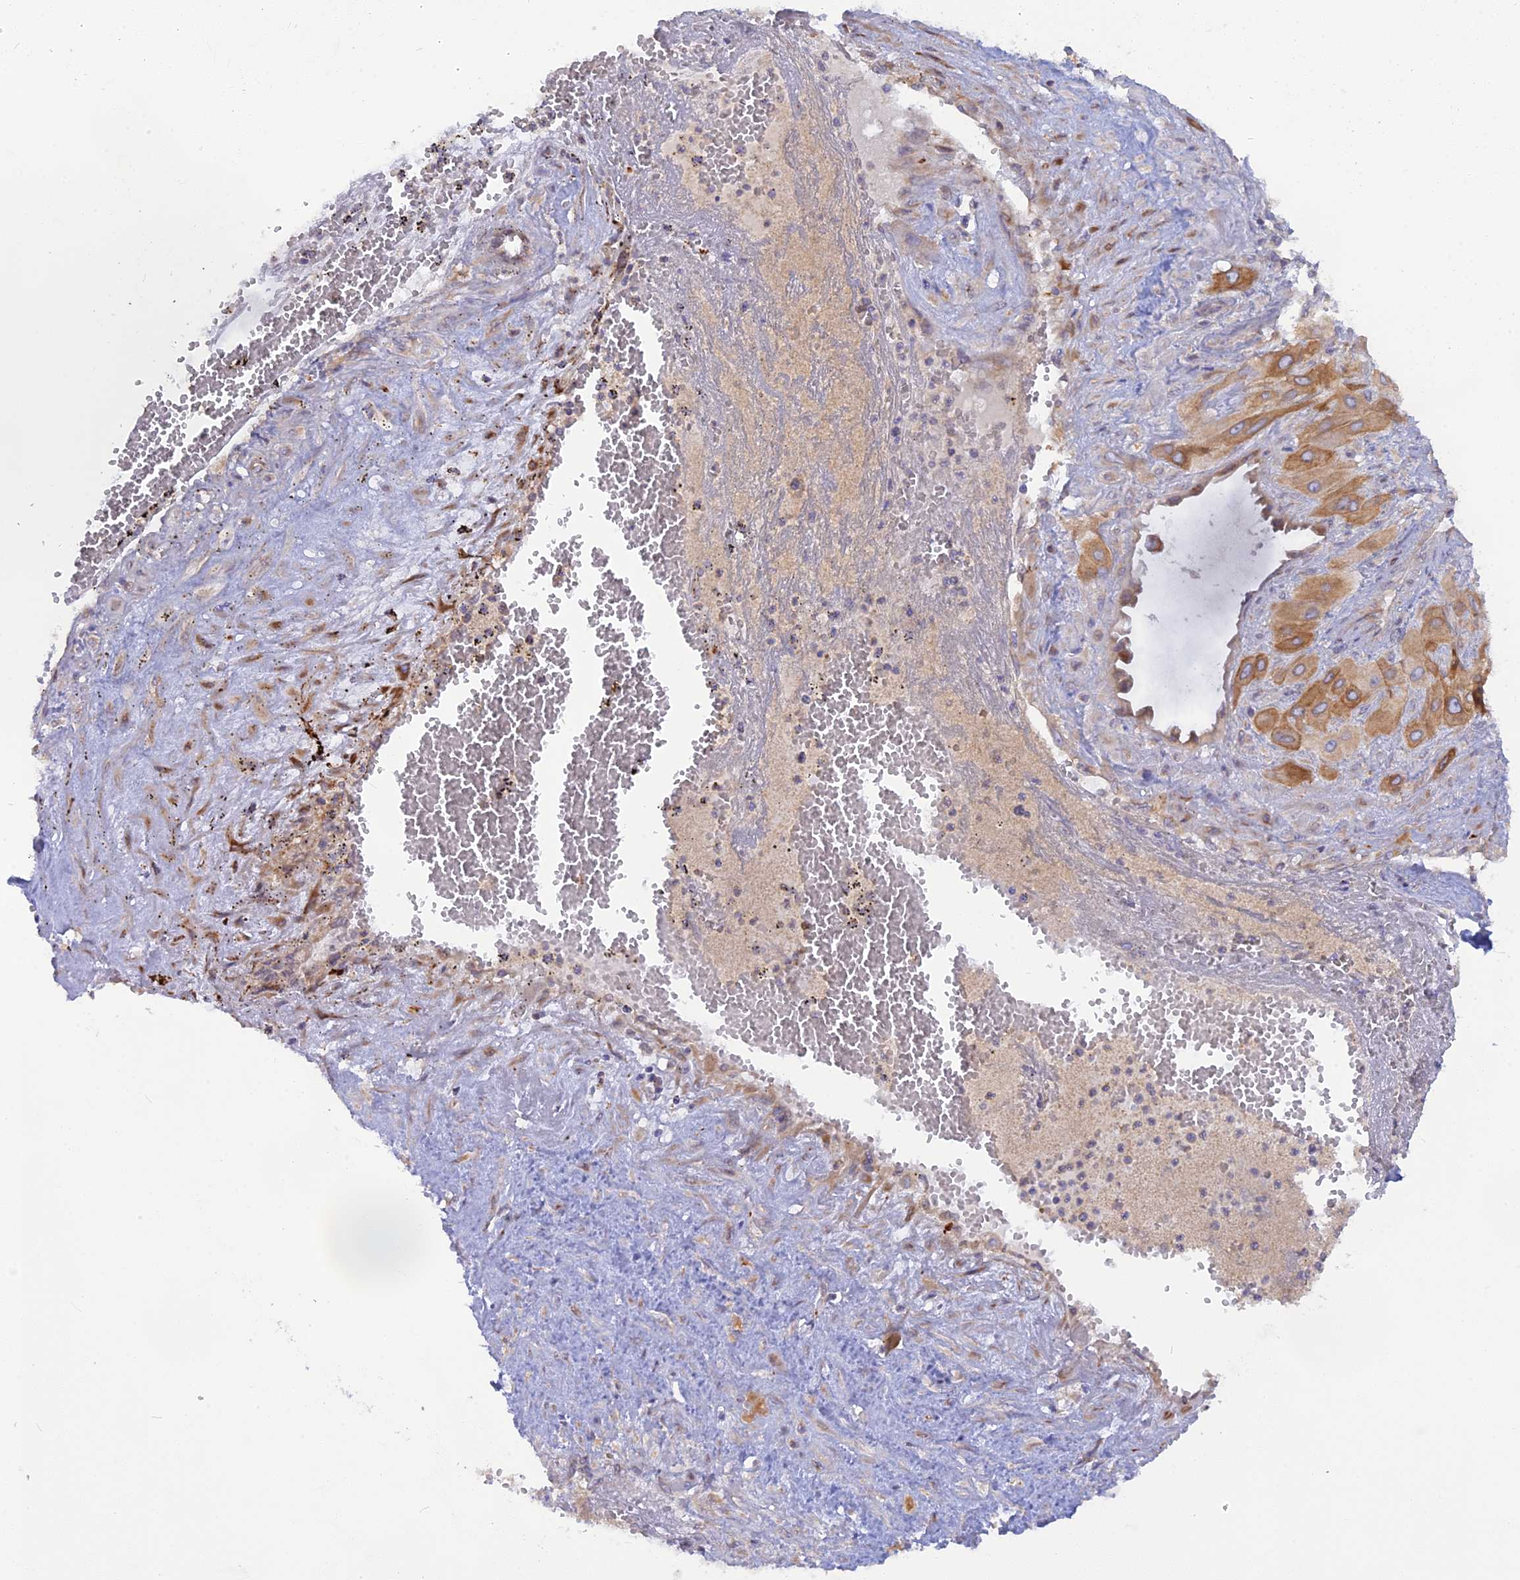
{"staining": {"intensity": "moderate", "quantity": ">75%", "location": "cytoplasmic/membranous"}, "tissue": "cervical cancer", "cell_type": "Tumor cells", "image_type": "cancer", "snomed": [{"axis": "morphology", "description": "Squamous cell carcinoma, NOS"}, {"axis": "topography", "description": "Cervix"}], "caption": "Brown immunohistochemical staining in squamous cell carcinoma (cervical) exhibits moderate cytoplasmic/membranous staining in approximately >75% of tumor cells.", "gene": "TLCD1", "patient": {"sex": "female", "age": 34}}